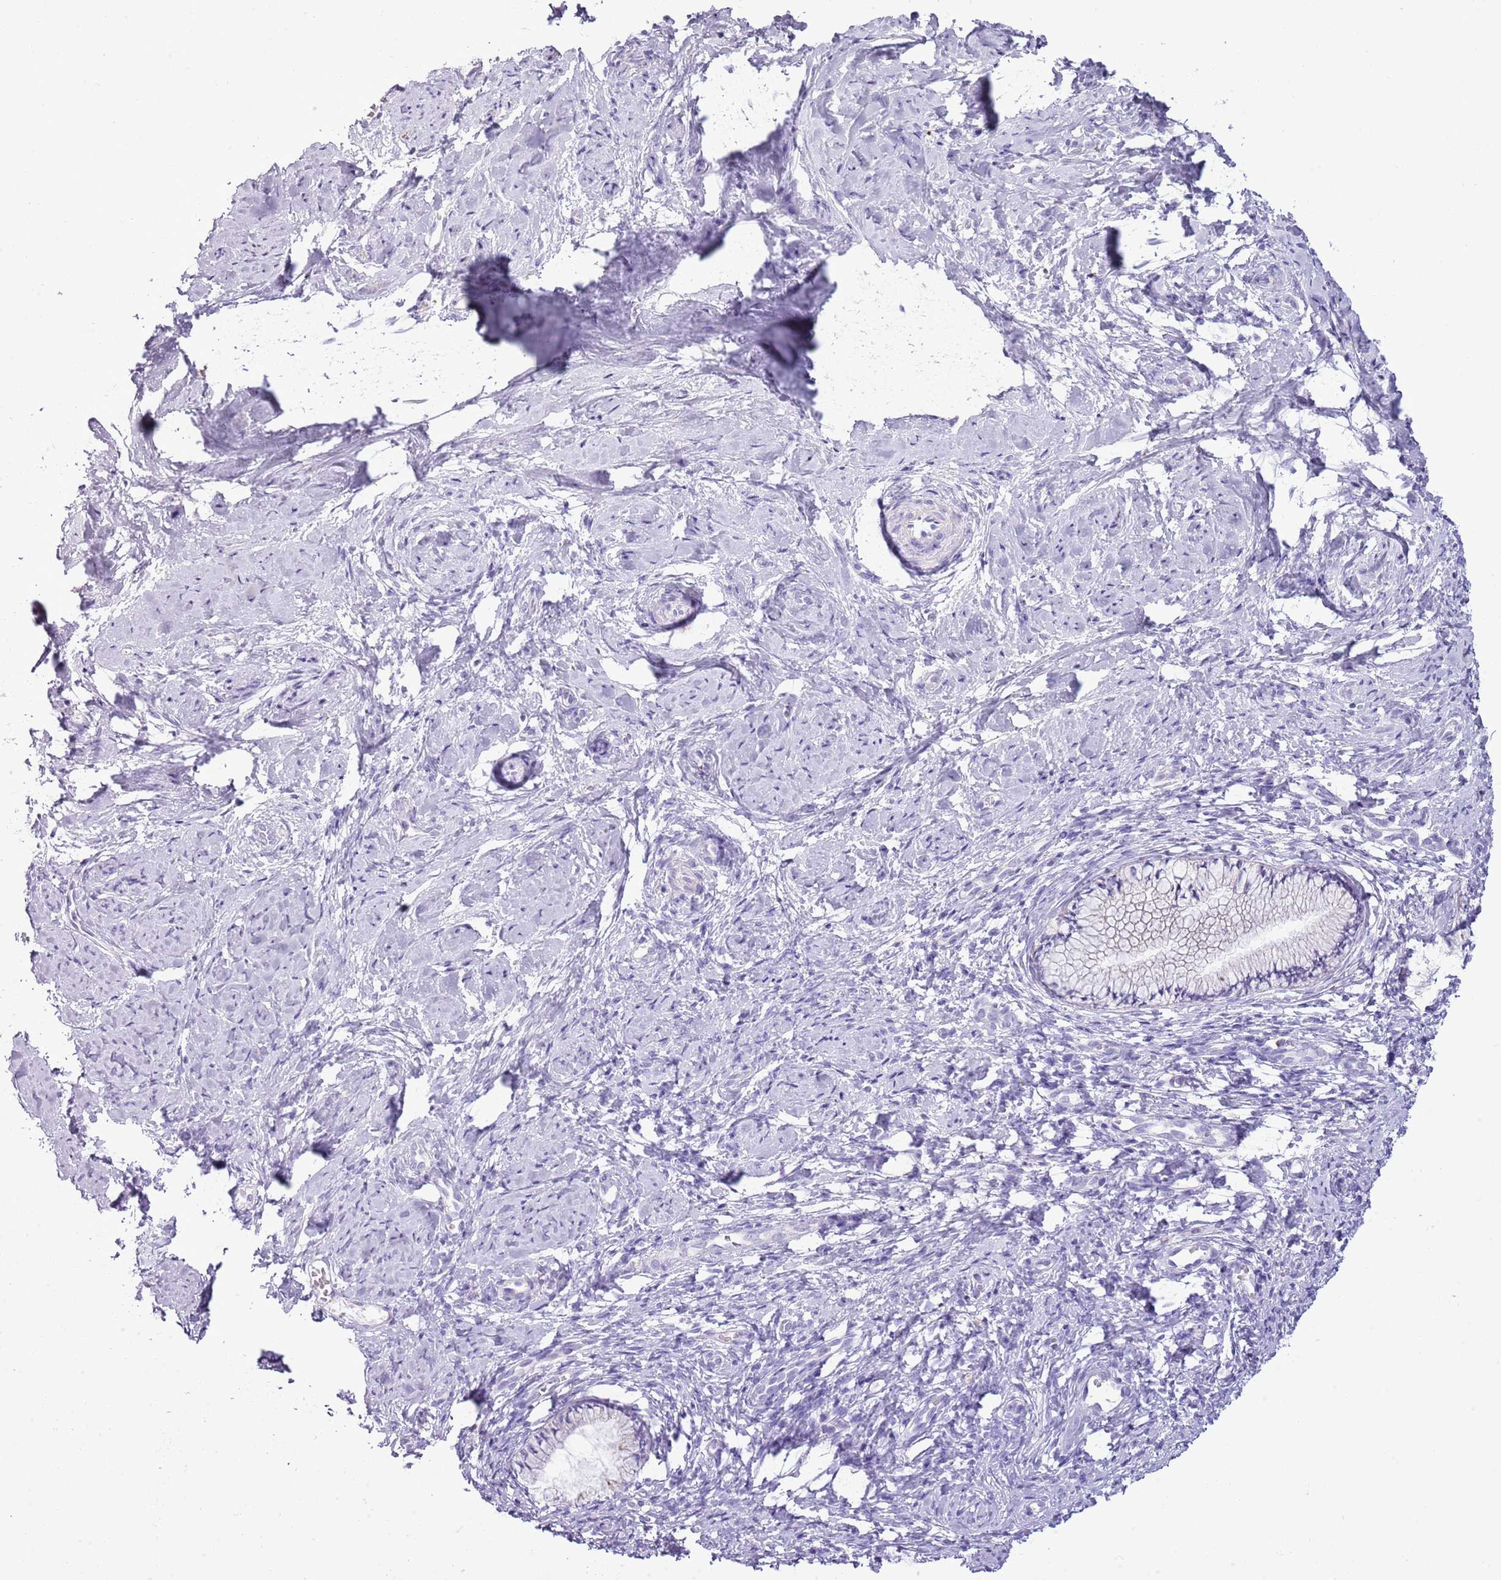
{"staining": {"intensity": "negative", "quantity": "none", "location": "none"}, "tissue": "cervix", "cell_type": "Glandular cells", "image_type": "normal", "snomed": [{"axis": "morphology", "description": "Normal tissue, NOS"}, {"axis": "topography", "description": "Cervix"}], "caption": "Glandular cells show no significant expression in unremarkable cervix.", "gene": "SLC23A1", "patient": {"sex": "female", "age": 57}}